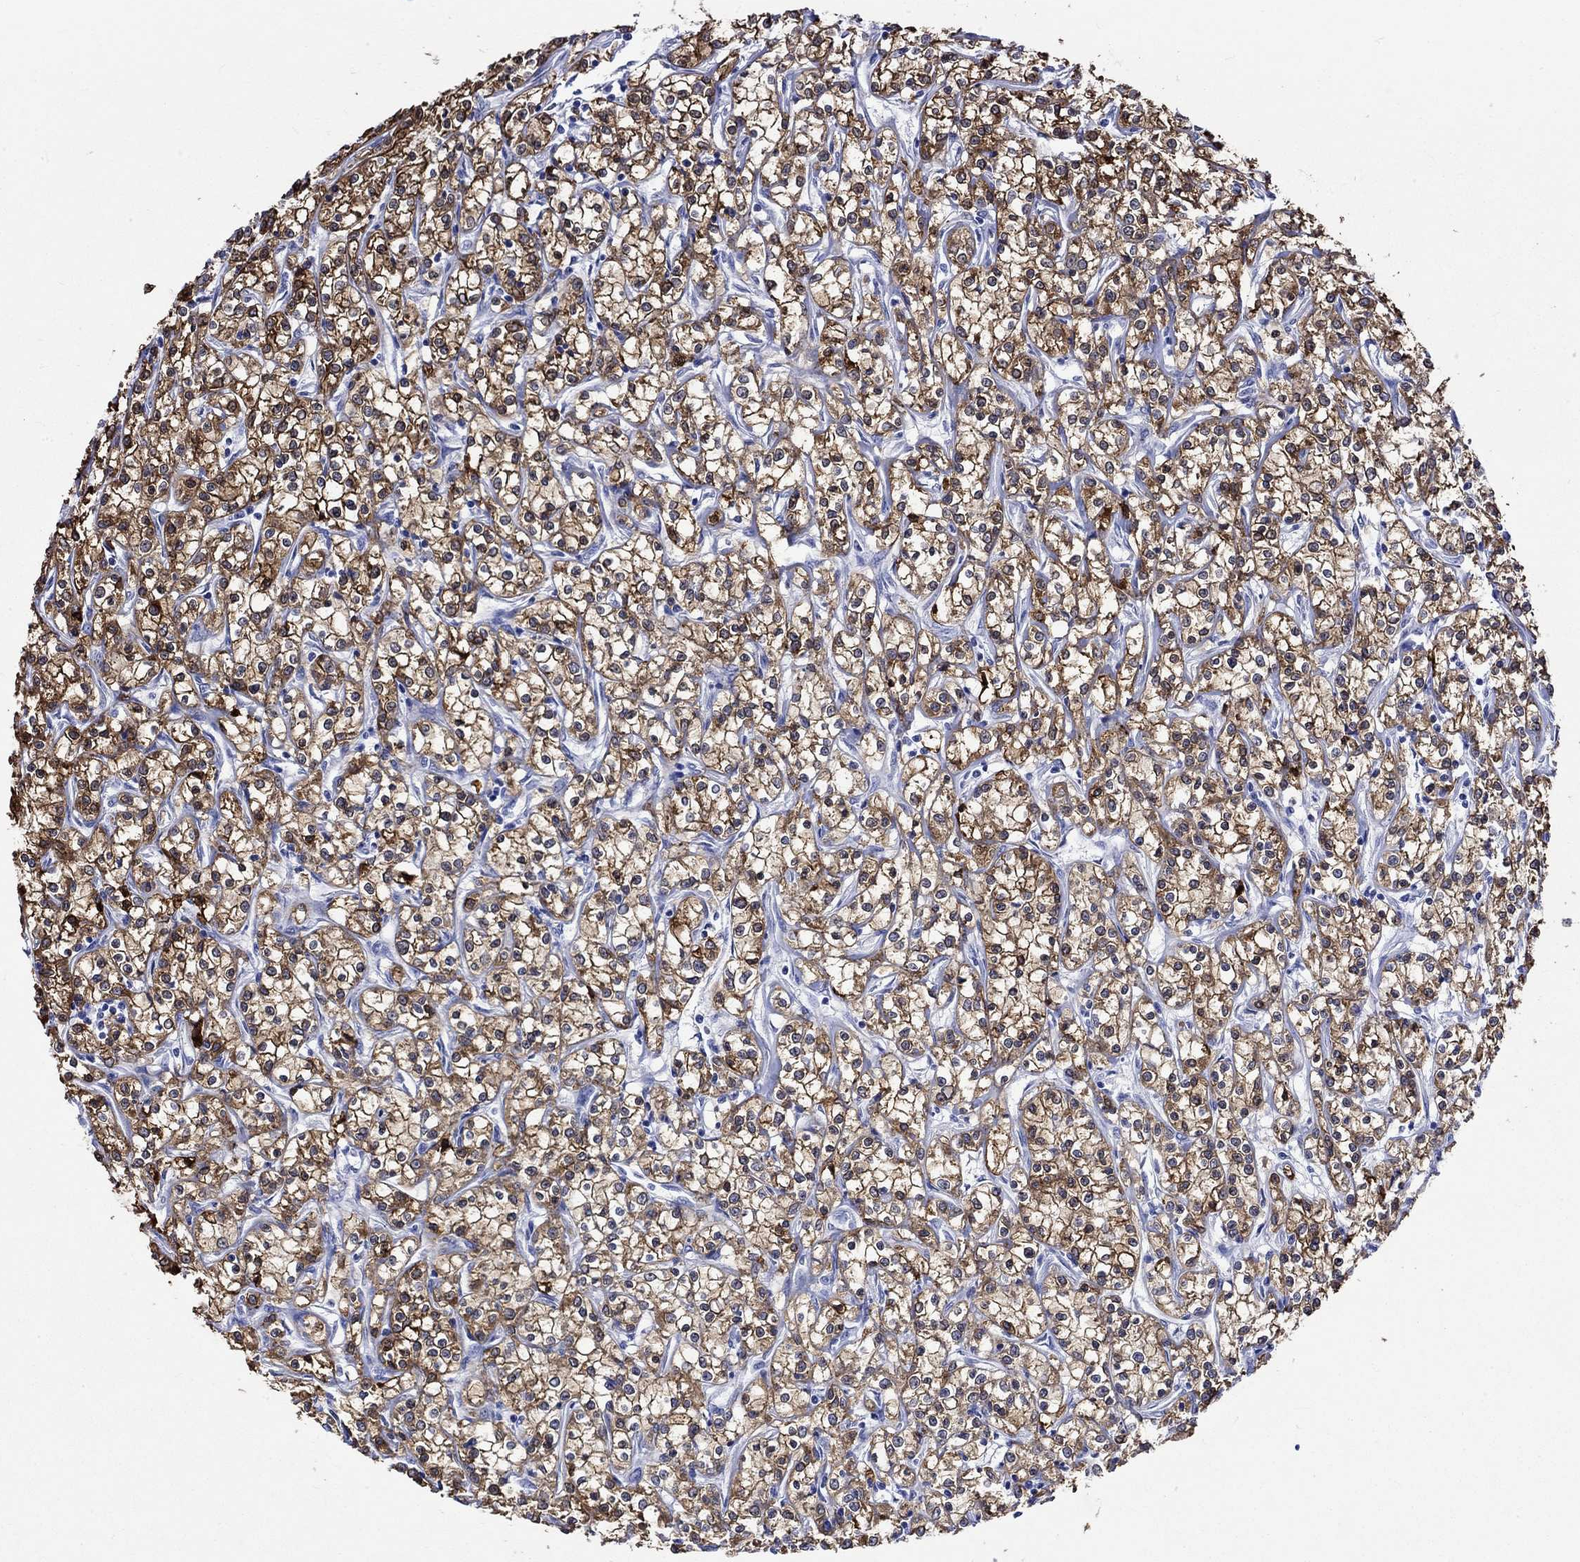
{"staining": {"intensity": "strong", "quantity": ">75%", "location": "cytoplasmic/membranous"}, "tissue": "renal cancer", "cell_type": "Tumor cells", "image_type": "cancer", "snomed": [{"axis": "morphology", "description": "Adenocarcinoma, NOS"}, {"axis": "topography", "description": "Kidney"}], "caption": "This is an image of immunohistochemistry staining of adenocarcinoma (renal), which shows strong expression in the cytoplasmic/membranous of tumor cells.", "gene": "CRYAB", "patient": {"sex": "female", "age": 59}}